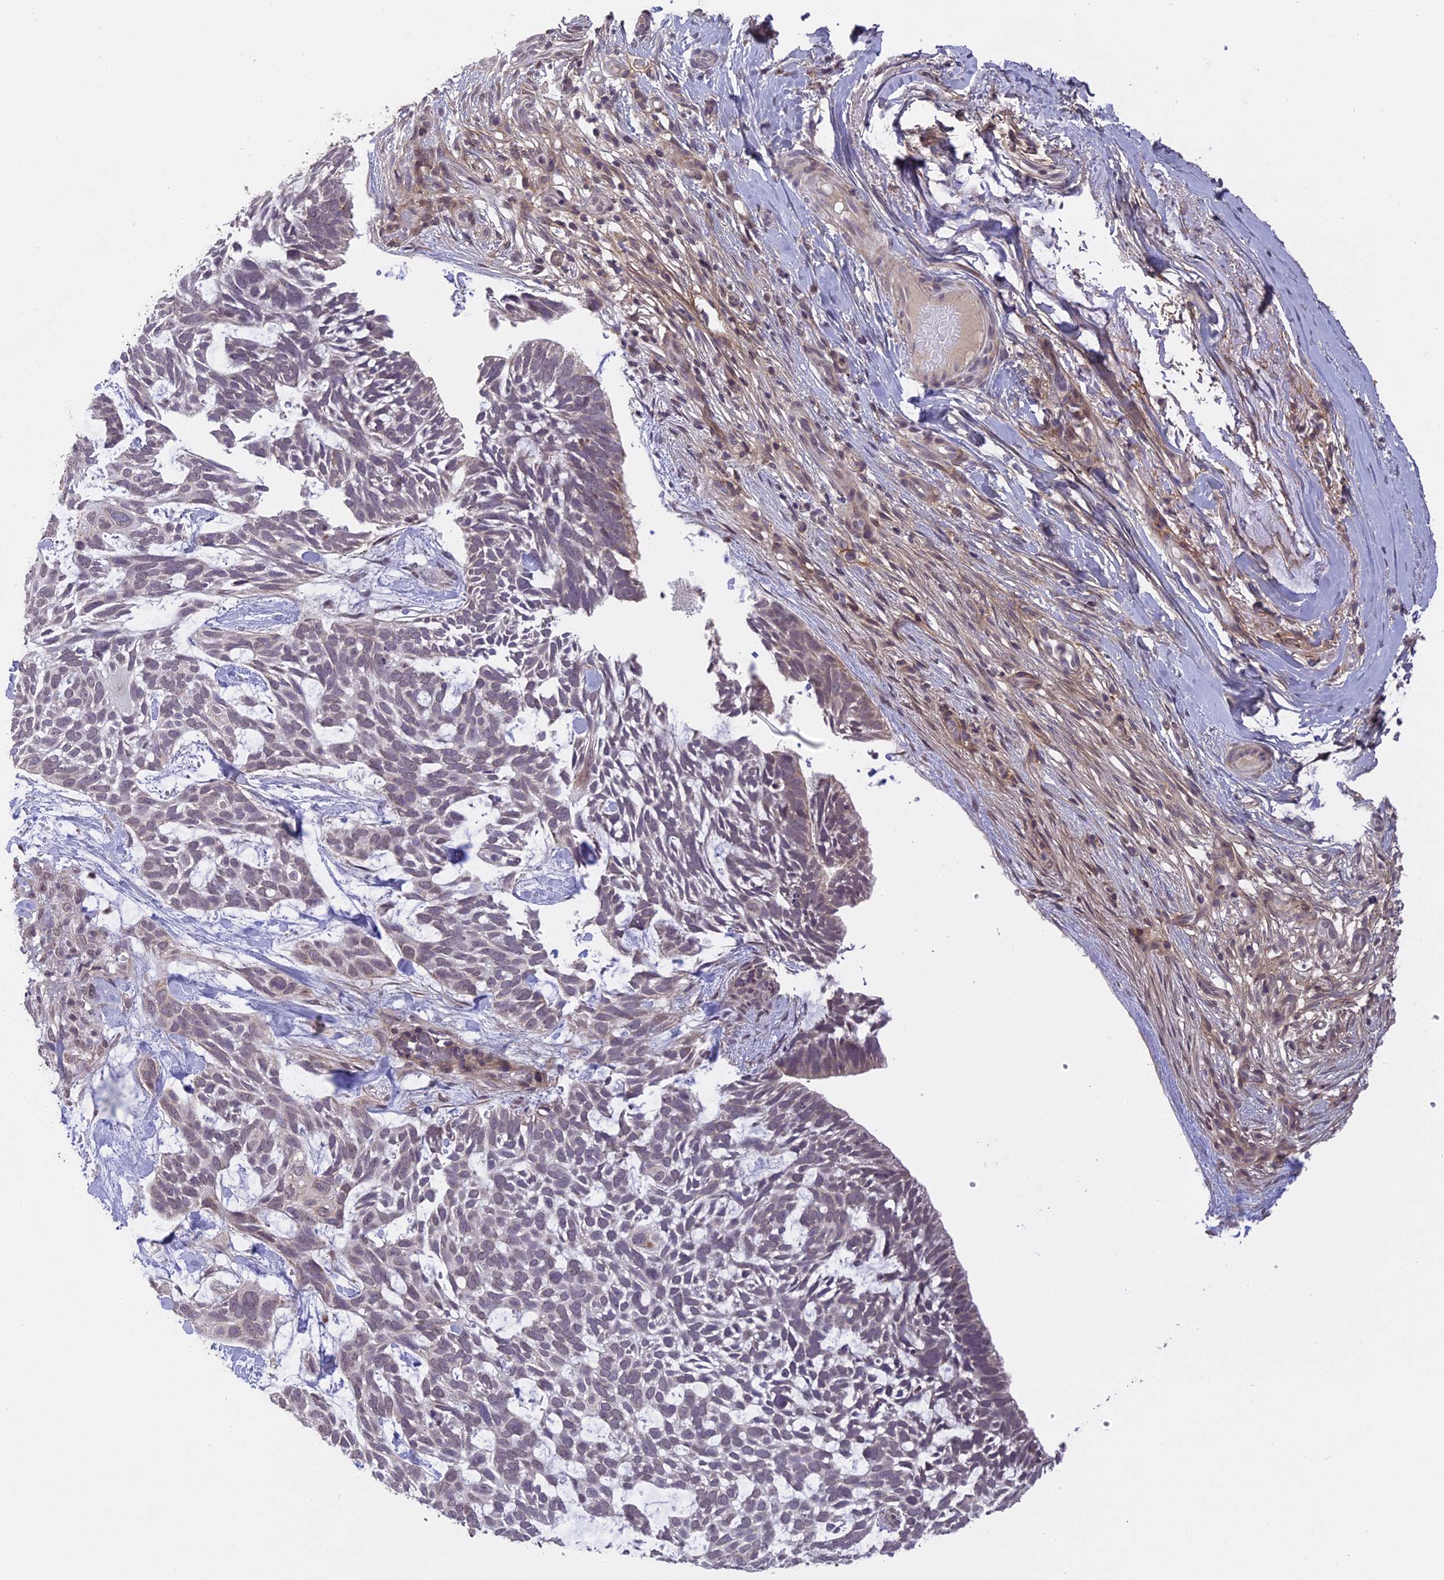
{"staining": {"intensity": "weak", "quantity": "<25%", "location": "cytoplasmic/membranous"}, "tissue": "skin cancer", "cell_type": "Tumor cells", "image_type": "cancer", "snomed": [{"axis": "morphology", "description": "Basal cell carcinoma"}, {"axis": "topography", "description": "Skin"}], "caption": "An IHC micrograph of skin cancer (basal cell carcinoma) is shown. There is no staining in tumor cells of skin cancer (basal cell carcinoma). (DAB immunohistochemistry, high magnification).", "gene": "ERG28", "patient": {"sex": "male", "age": 88}}